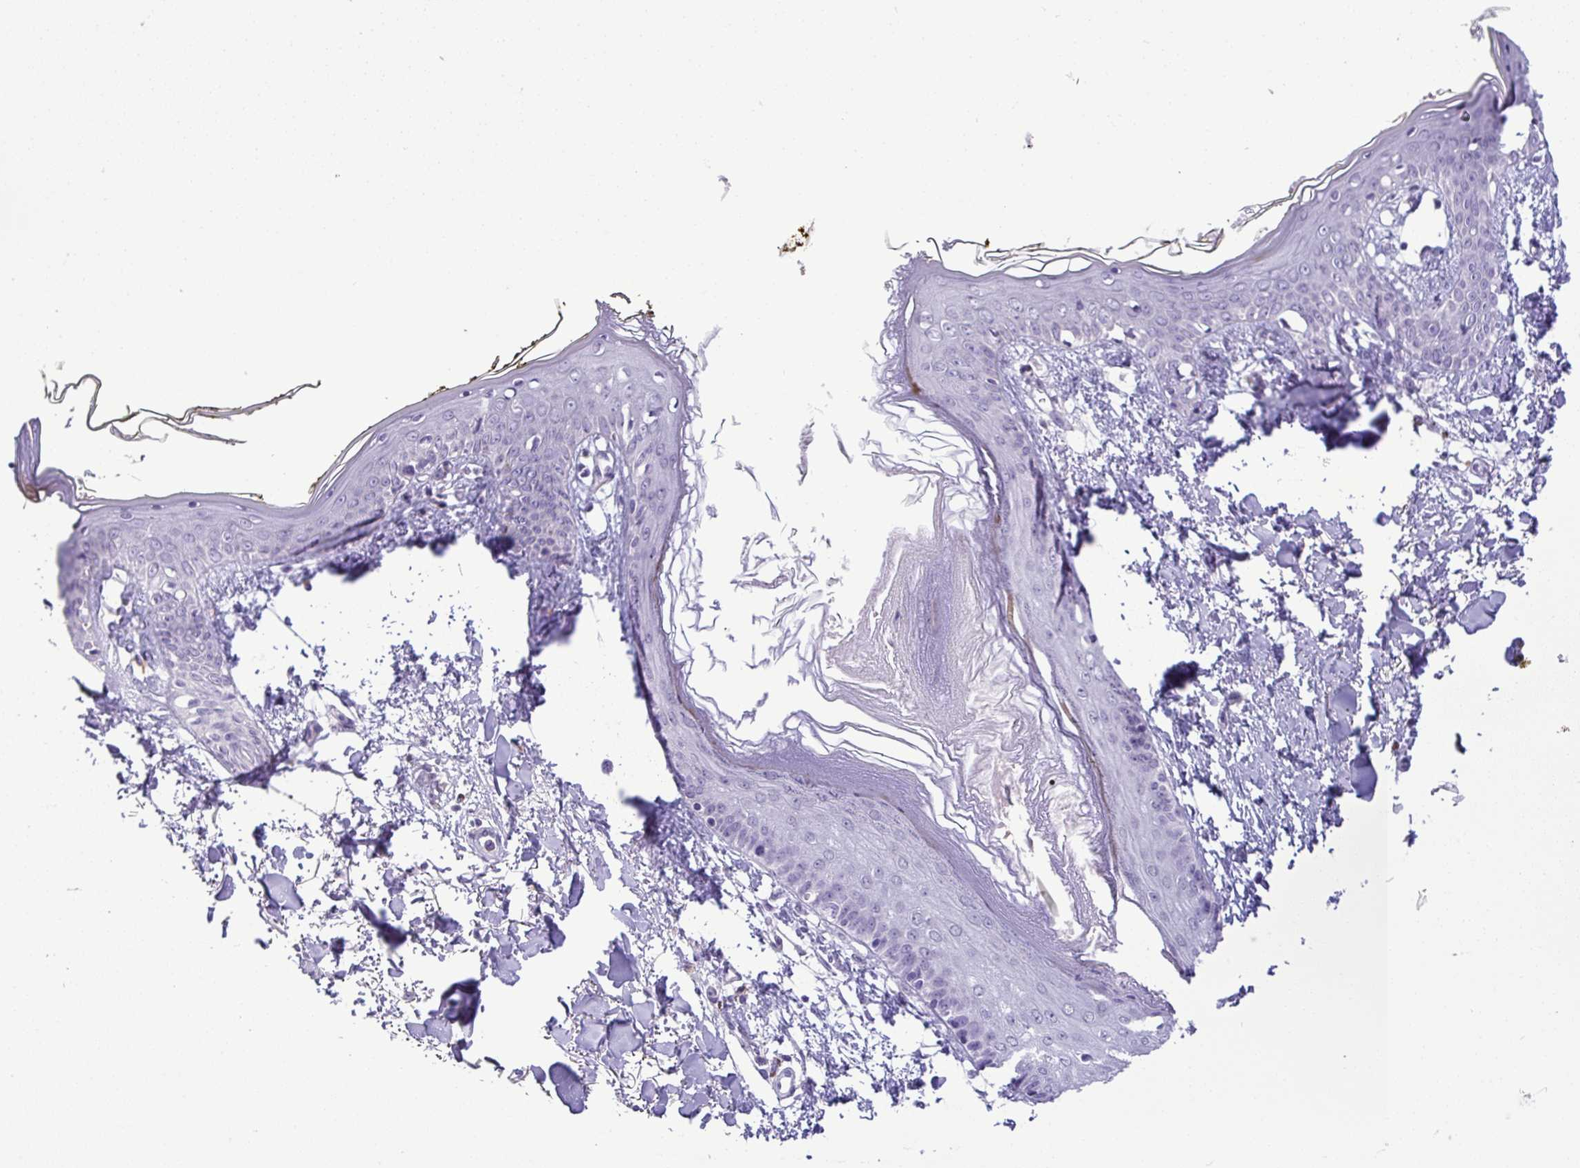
{"staining": {"intensity": "negative", "quantity": "none", "location": "none"}, "tissue": "skin", "cell_type": "Fibroblasts", "image_type": "normal", "snomed": [{"axis": "morphology", "description": "Normal tissue, NOS"}, {"axis": "topography", "description": "Skin"}], "caption": "Immunohistochemistry image of unremarkable skin: human skin stained with DAB demonstrates no significant protein staining in fibroblasts. (Stains: DAB immunohistochemistry with hematoxylin counter stain, Microscopy: brightfield microscopy at high magnification).", "gene": "YBX2", "patient": {"sex": "female", "age": 34}}